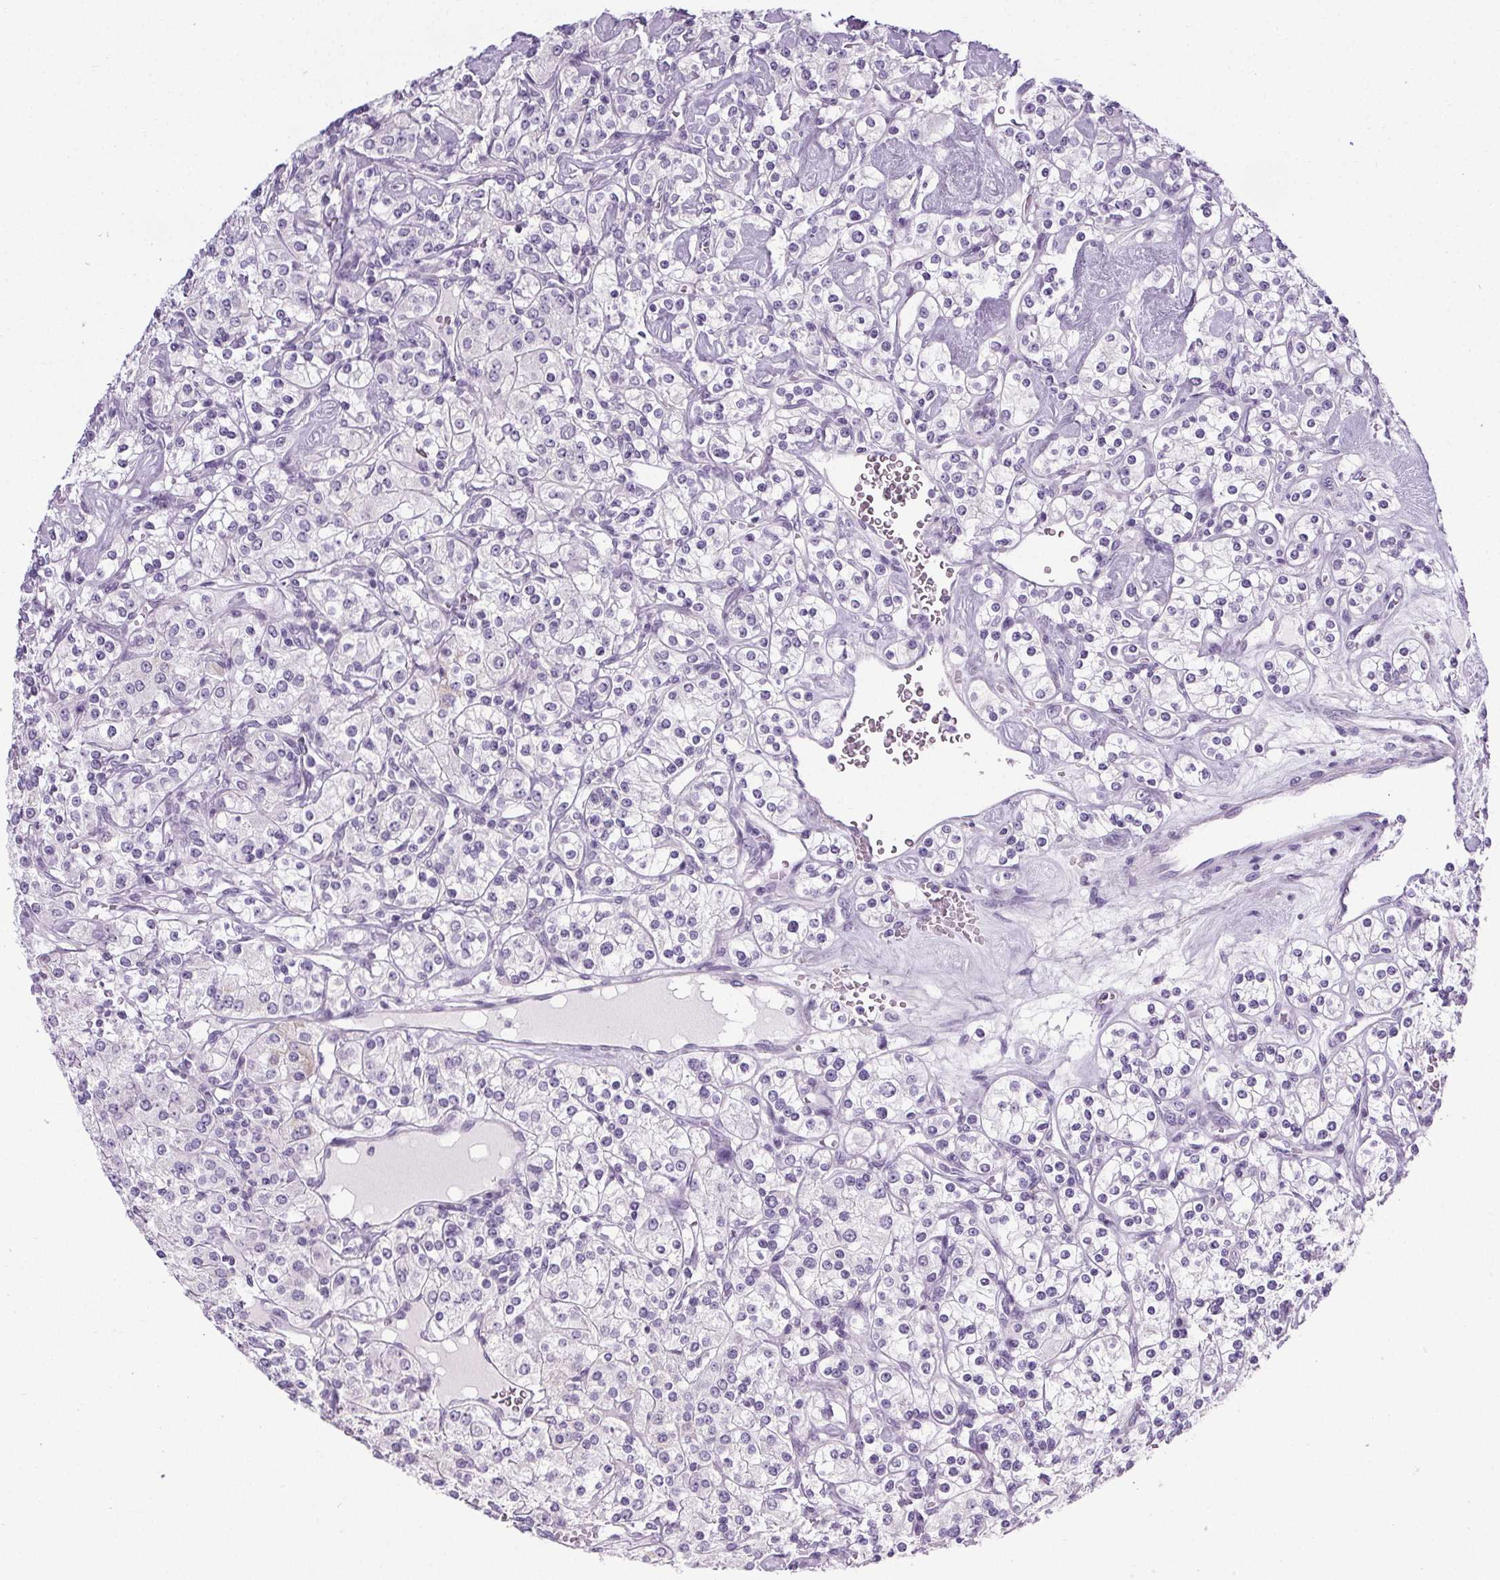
{"staining": {"intensity": "negative", "quantity": "none", "location": "none"}, "tissue": "renal cancer", "cell_type": "Tumor cells", "image_type": "cancer", "snomed": [{"axis": "morphology", "description": "Adenocarcinoma, NOS"}, {"axis": "topography", "description": "Kidney"}], "caption": "This is an IHC histopathology image of human renal cancer. There is no staining in tumor cells.", "gene": "ELAVL2", "patient": {"sex": "male", "age": 77}}